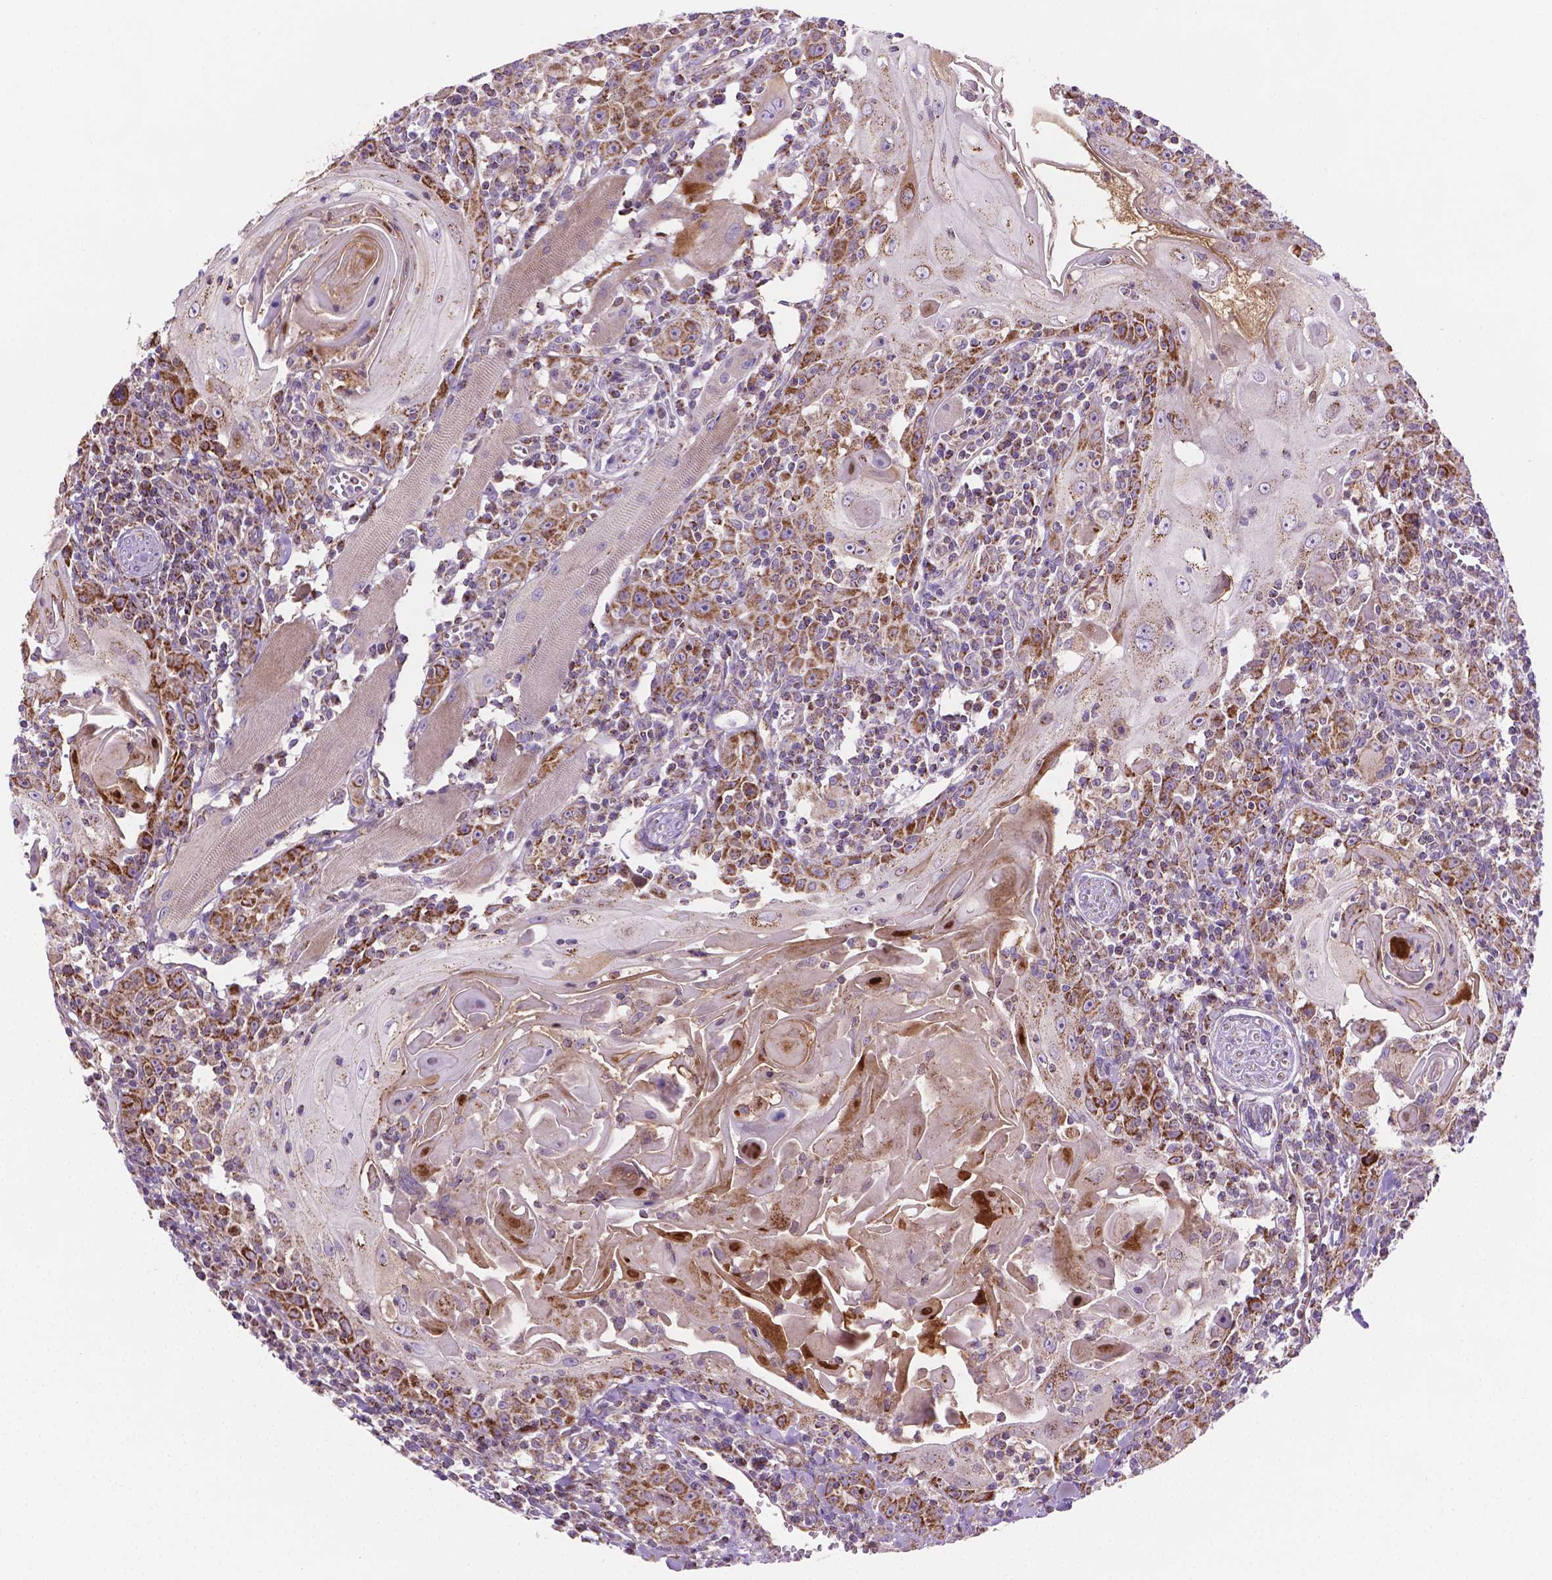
{"staining": {"intensity": "strong", "quantity": ">75%", "location": "cytoplasmic/membranous"}, "tissue": "head and neck cancer", "cell_type": "Tumor cells", "image_type": "cancer", "snomed": [{"axis": "morphology", "description": "Squamous cell carcinoma, NOS"}, {"axis": "topography", "description": "Head-Neck"}], "caption": "Head and neck cancer (squamous cell carcinoma) stained for a protein (brown) exhibits strong cytoplasmic/membranous positive staining in about >75% of tumor cells.", "gene": "PIBF1", "patient": {"sex": "male", "age": 52}}